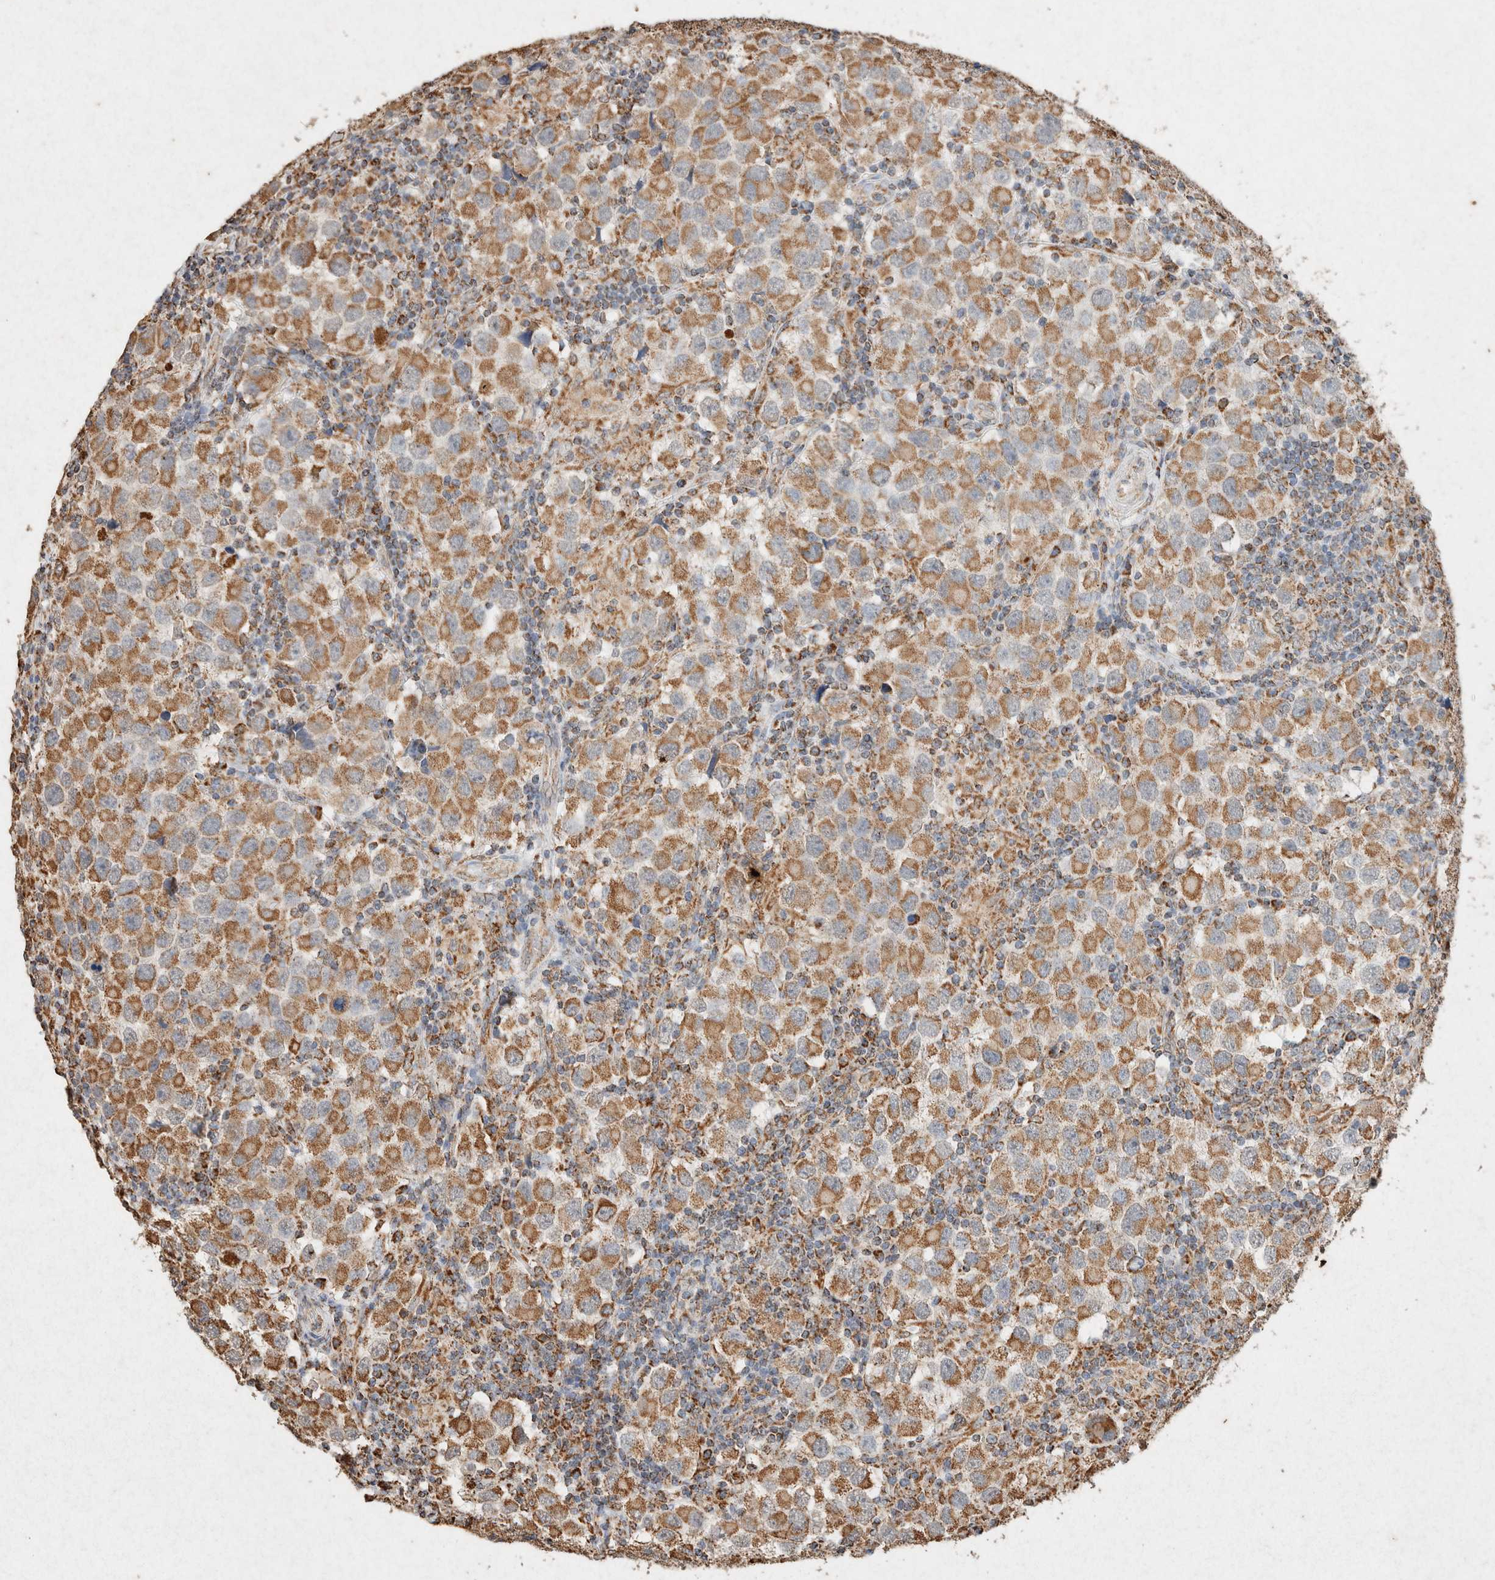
{"staining": {"intensity": "moderate", "quantity": ">75%", "location": "cytoplasmic/membranous"}, "tissue": "testis cancer", "cell_type": "Tumor cells", "image_type": "cancer", "snomed": [{"axis": "morphology", "description": "Carcinoma, Embryonal, NOS"}, {"axis": "topography", "description": "Testis"}], "caption": "Protein positivity by immunohistochemistry reveals moderate cytoplasmic/membranous positivity in approximately >75% of tumor cells in testis cancer. The staining was performed using DAB, with brown indicating positive protein expression. Nuclei are stained blue with hematoxylin.", "gene": "SDC2", "patient": {"sex": "male", "age": 21}}